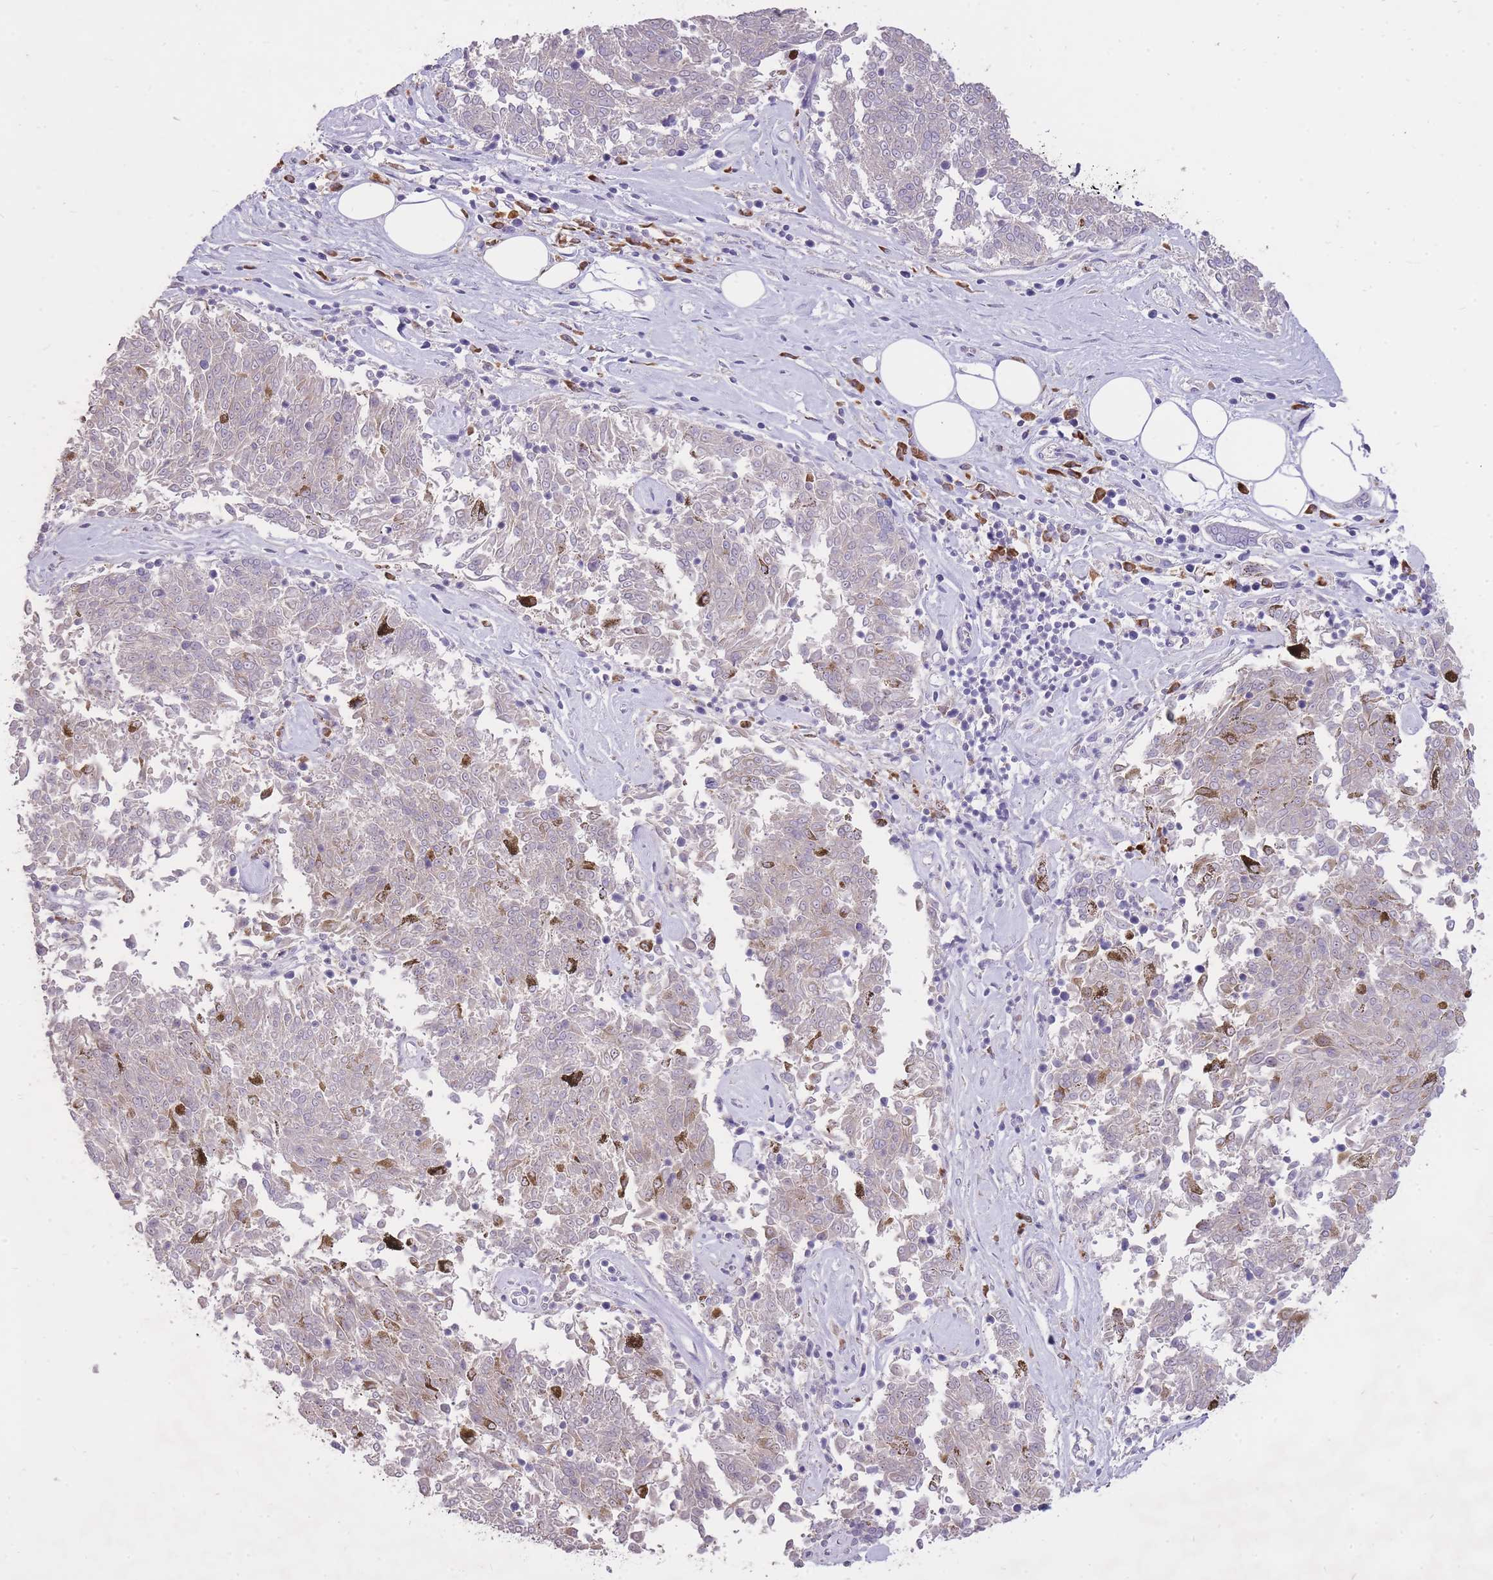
{"staining": {"intensity": "negative", "quantity": "none", "location": "none"}, "tissue": "melanoma", "cell_type": "Tumor cells", "image_type": "cancer", "snomed": [{"axis": "morphology", "description": "Malignant melanoma, NOS"}, {"axis": "topography", "description": "Skin"}], "caption": "The immunohistochemistry (IHC) micrograph has no significant expression in tumor cells of melanoma tissue.", "gene": "FRG2C", "patient": {"sex": "female", "age": 72}}